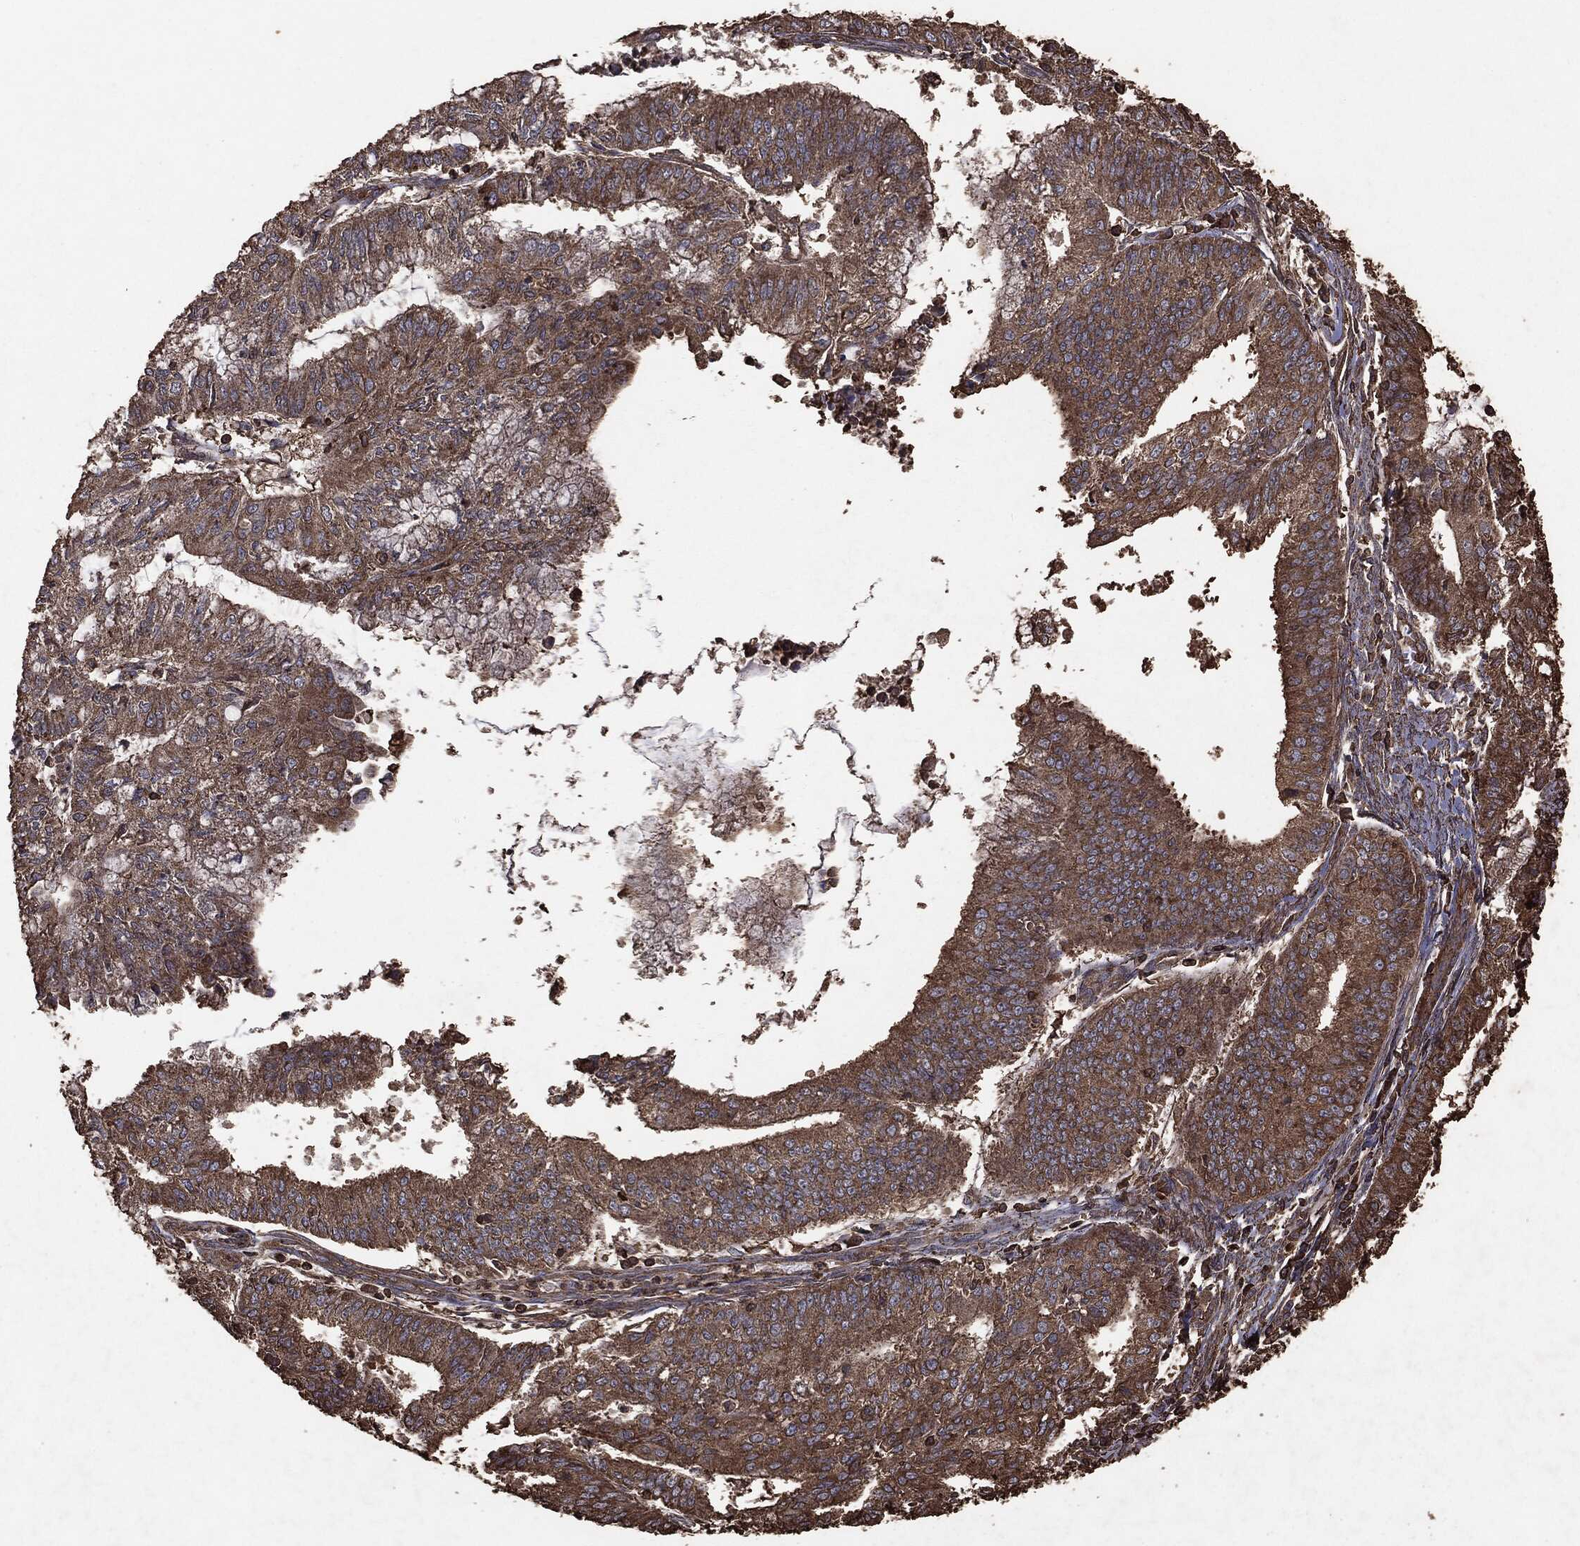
{"staining": {"intensity": "moderate", "quantity": ">75%", "location": "cytoplasmic/membranous"}, "tissue": "endometrial cancer", "cell_type": "Tumor cells", "image_type": "cancer", "snomed": [{"axis": "morphology", "description": "Adenocarcinoma, NOS"}, {"axis": "topography", "description": "Endometrium"}], "caption": "This photomicrograph shows IHC staining of endometrial cancer (adenocarcinoma), with medium moderate cytoplasmic/membranous positivity in about >75% of tumor cells.", "gene": "MTOR", "patient": {"sex": "female", "age": 61}}